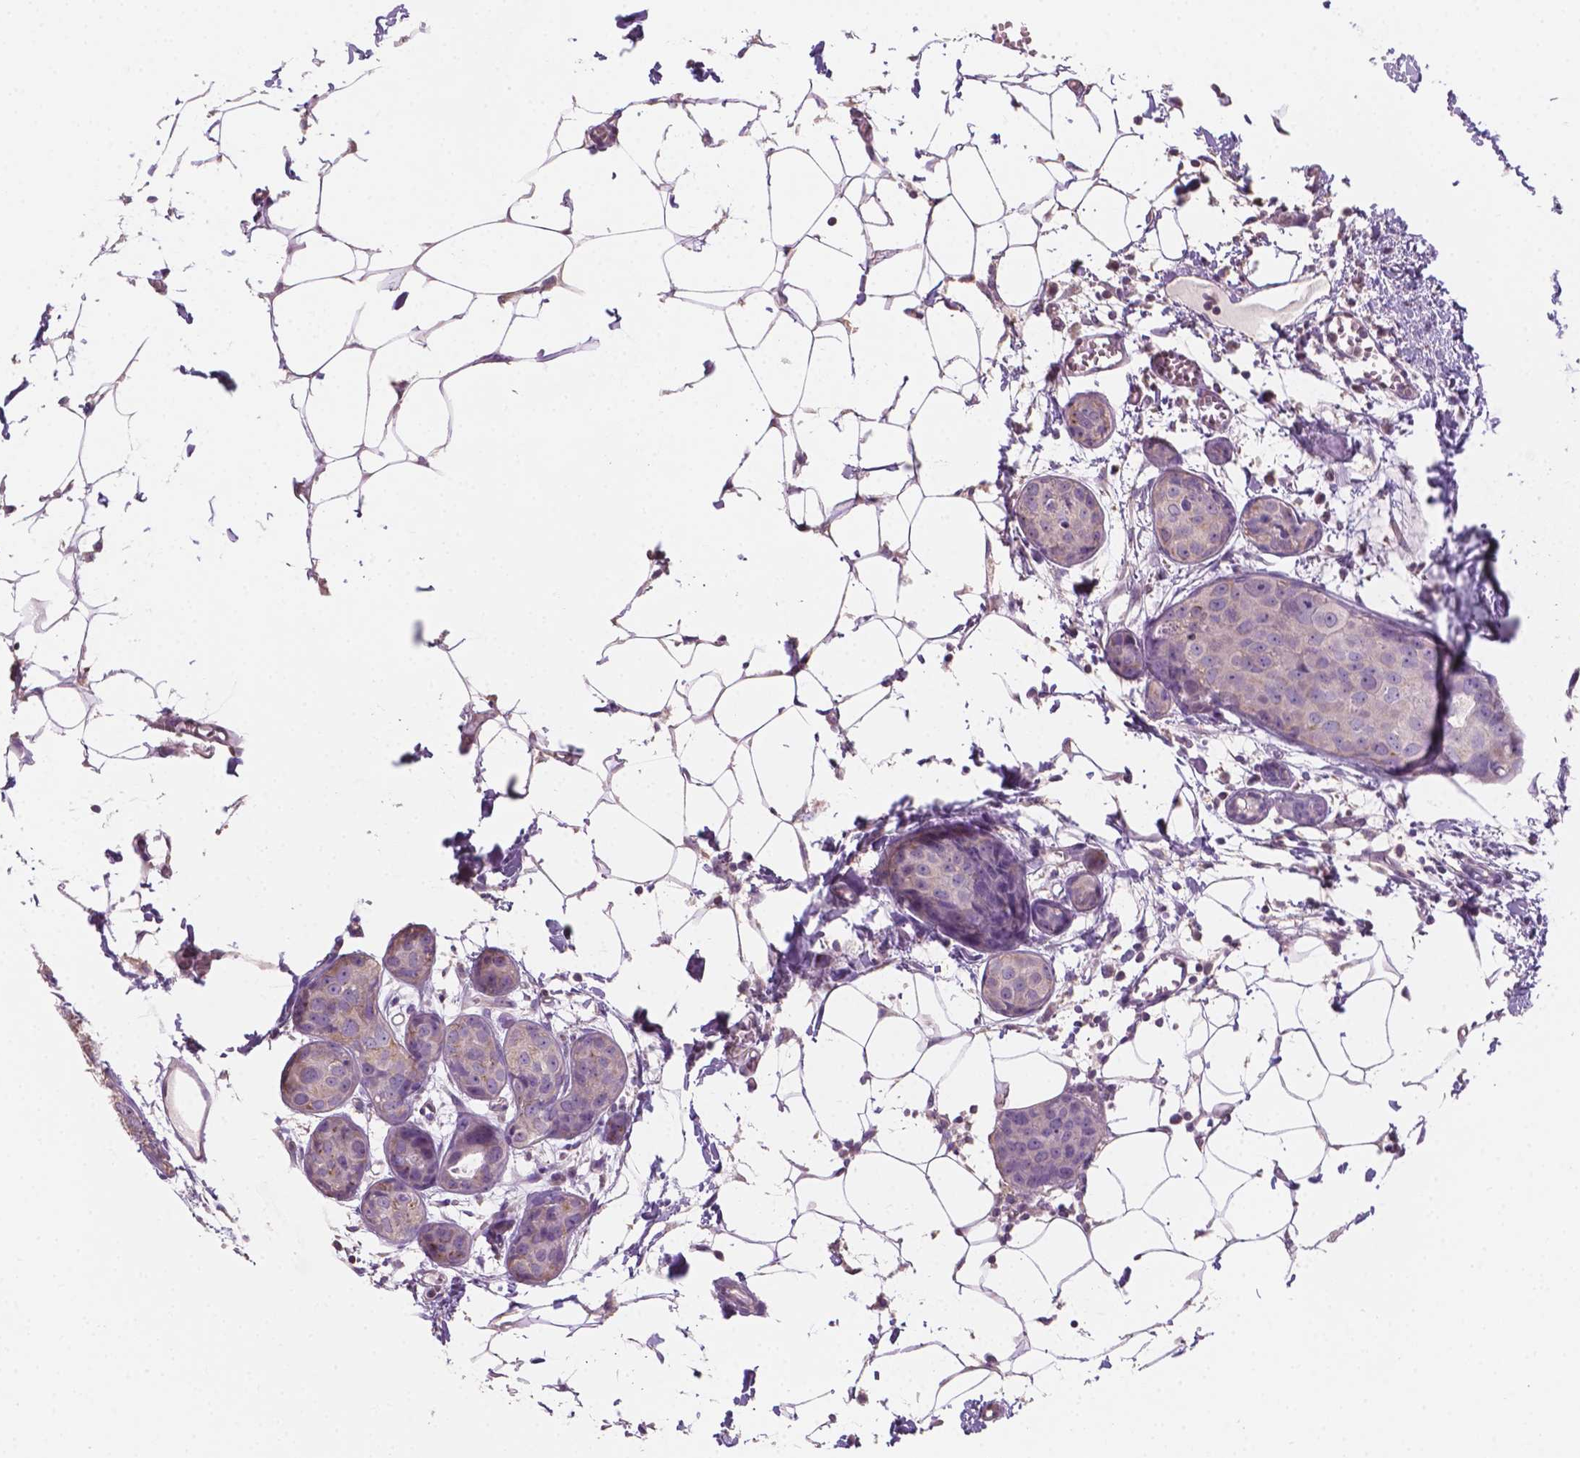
{"staining": {"intensity": "negative", "quantity": "none", "location": "none"}, "tissue": "breast cancer", "cell_type": "Tumor cells", "image_type": "cancer", "snomed": [{"axis": "morphology", "description": "Duct carcinoma"}, {"axis": "topography", "description": "Breast"}], "caption": "Breast cancer was stained to show a protein in brown. There is no significant positivity in tumor cells.", "gene": "SBSN", "patient": {"sex": "female", "age": 38}}